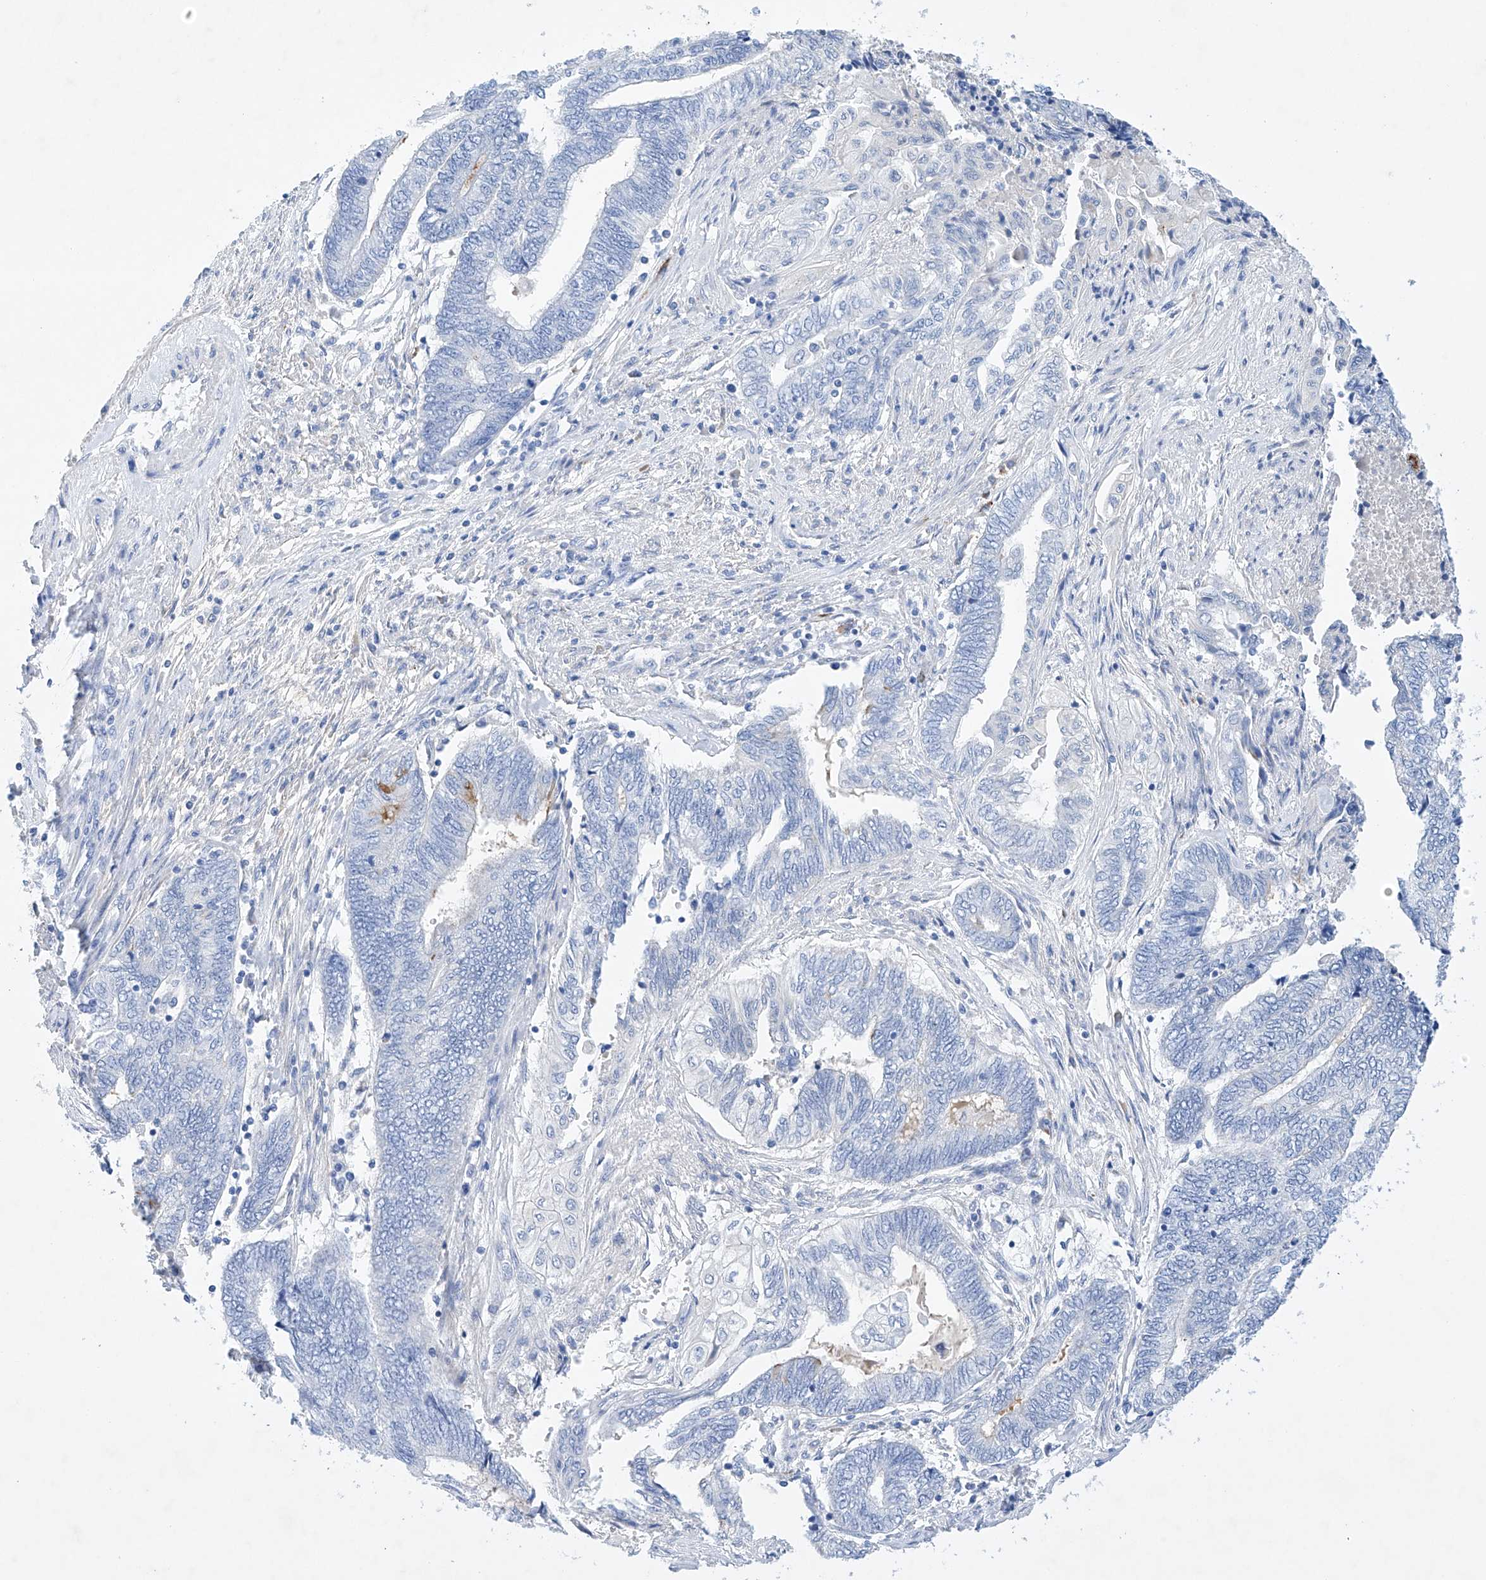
{"staining": {"intensity": "negative", "quantity": "none", "location": "none"}, "tissue": "endometrial cancer", "cell_type": "Tumor cells", "image_type": "cancer", "snomed": [{"axis": "morphology", "description": "Adenocarcinoma, NOS"}, {"axis": "topography", "description": "Uterus"}, {"axis": "topography", "description": "Endometrium"}], "caption": "Tumor cells are negative for protein expression in human adenocarcinoma (endometrial).", "gene": "LURAP1", "patient": {"sex": "female", "age": 70}}